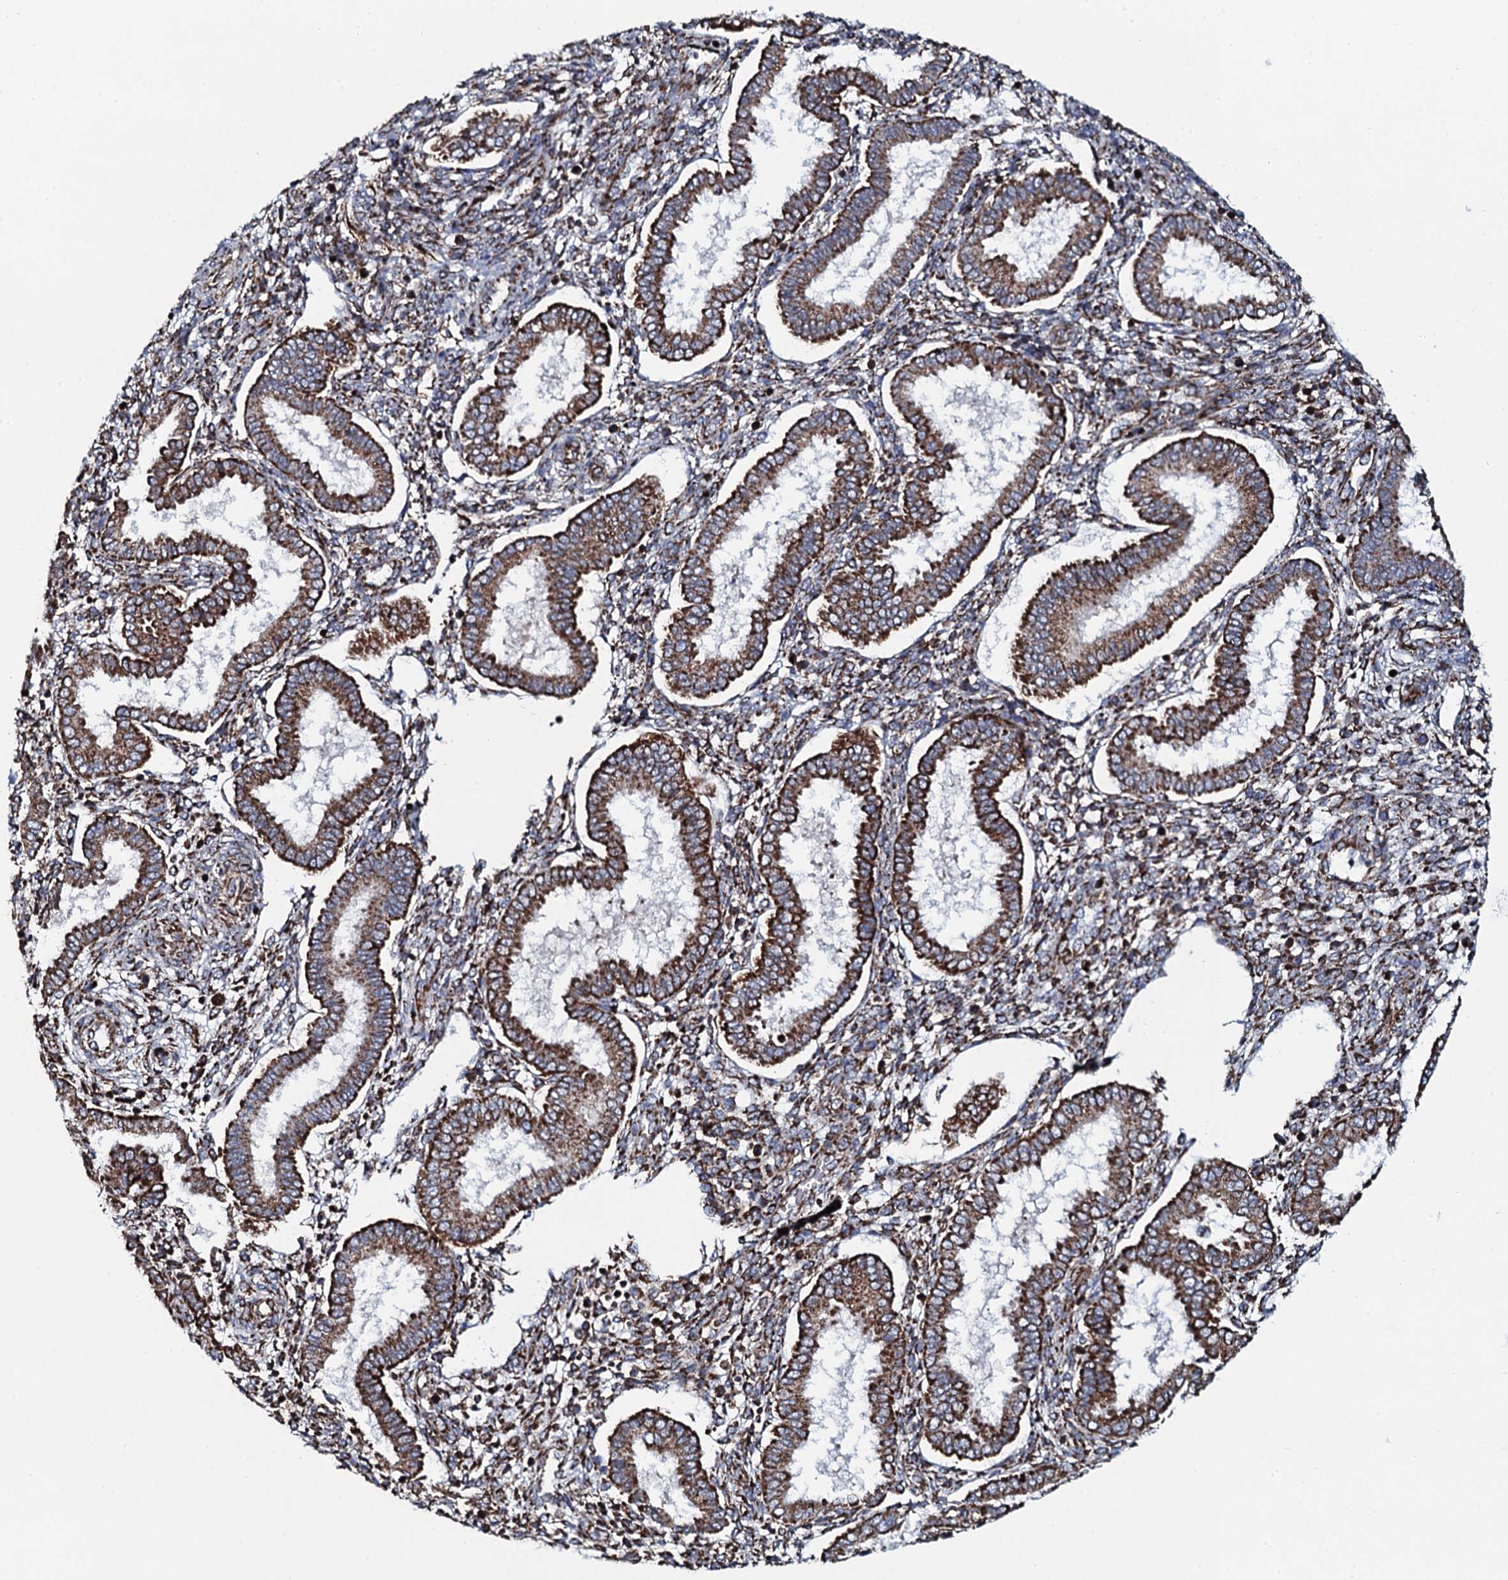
{"staining": {"intensity": "moderate", "quantity": ">75%", "location": "cytoplasmic/membranous"}, "tissue": "endometrium", "cell_type": "Cells in endometrial stroma", "image_type": "normal", "snomed": [{"axis": "morphology", "description": "Normal tissue, NOS"}, {"axis": "topography", "description": "Endometrium"}], "caption": "Protein positivity by immunohistochemistry (IHC) shows moderate cytoplasmic/membranous expression in about >75% of cells in endometrial stroma in unremarkable endometrium. (DAB (3,3'-diaminobenzidine) IHC with brightfield microscopy, high magnification).", "gene": "EVC2", "patient": {"sex": "female", "age": 24}}